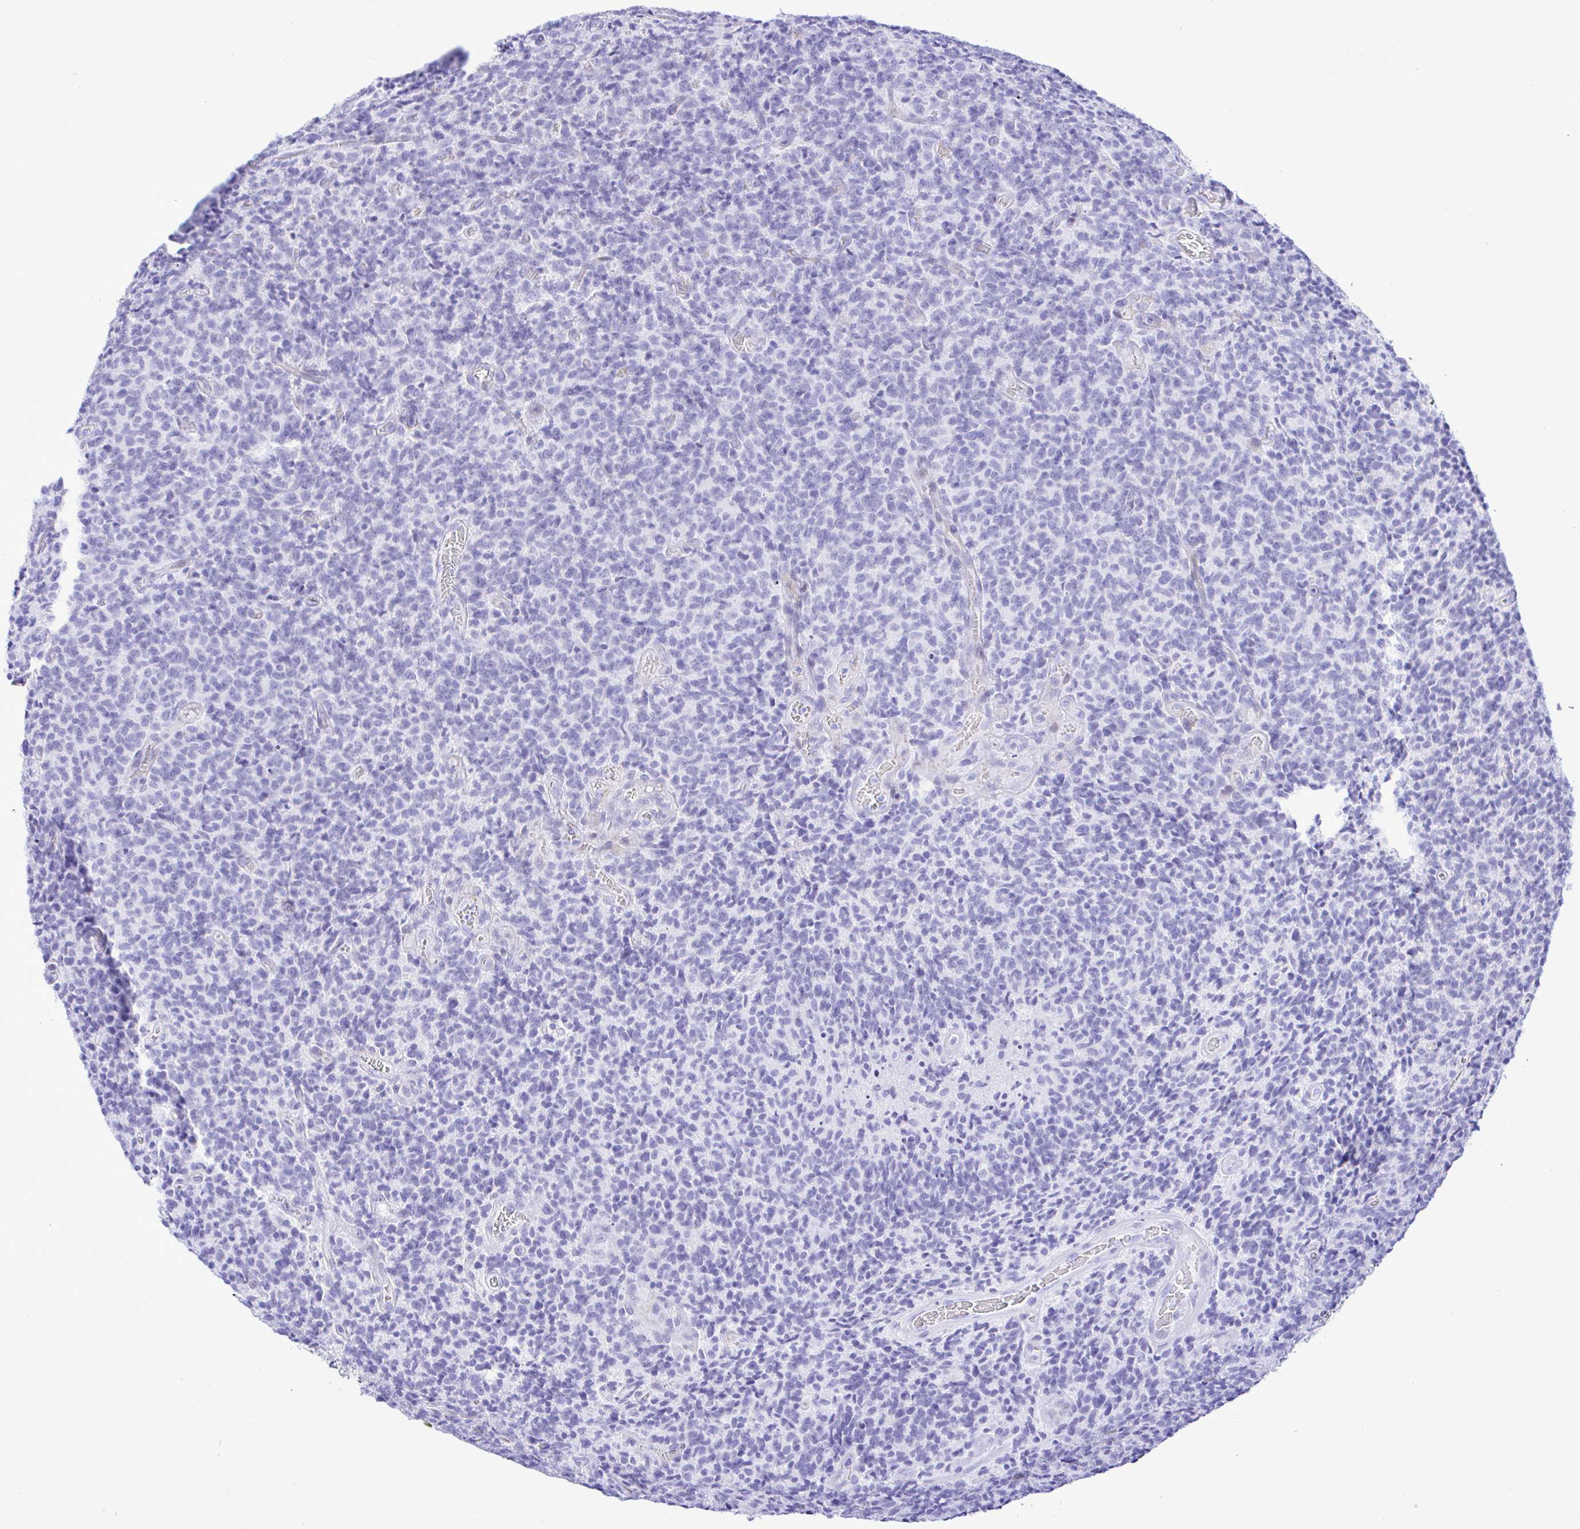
{"staining": {"intensity": "negative", "quantity": "none", "location": "none"}, "tissue": "glioma", "cell_type": "Tumor cells", "image_type": "cancer", "snomed": [{"axis": "morphology", "description": "Glioma, malignant, High grade"}, {"axis": "topography", "description": "Brain"}], "caption": "Image shows no protein expression in tumor cells of malignant glioma (high-grade) tissue. (DAB immunohistochemistry, high magnification).", "gene": "SELENOV", "patient": {"sex": "male", "age": 76}}